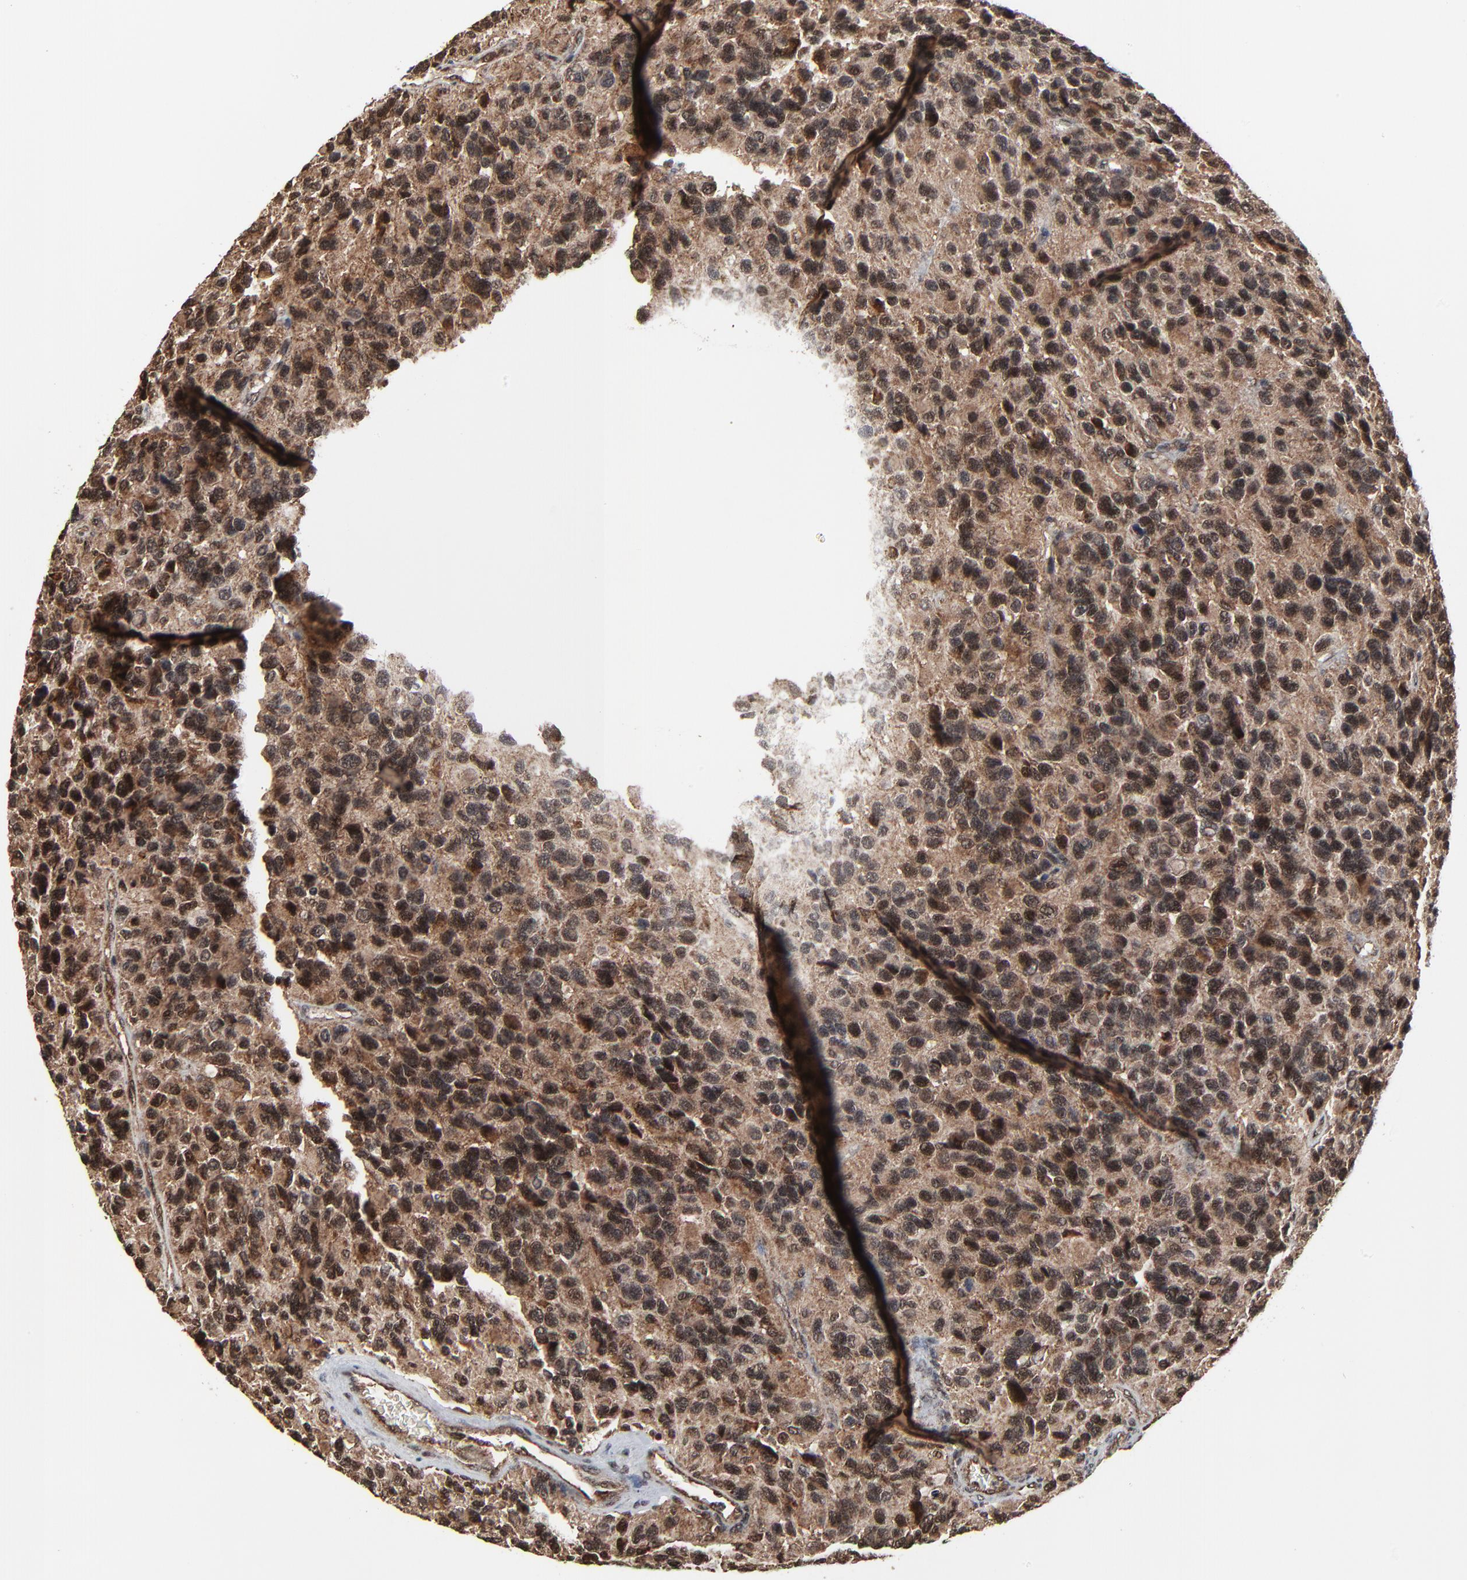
{"staining": {"intensity": "moderate", "quantity": ">75%", "location": "cytoplasmic/membranous,nuclear"}, "tissue": "glioma", "cell_type": "Tumor cells", "image_type": "cancer", "snomed": [{"axis": "morphology", "description": "Glioma, malignant, High grade"}, {"axis": "topography", "description": "Brain"}], "caption": "Malignant high-grade glioma stained for a protein reveals moderate cytoplasmic/membranous and nuclear positivity in tumor cells.", "gene": "RHOJ", "patient": {"sex": "male", "age": 77}}